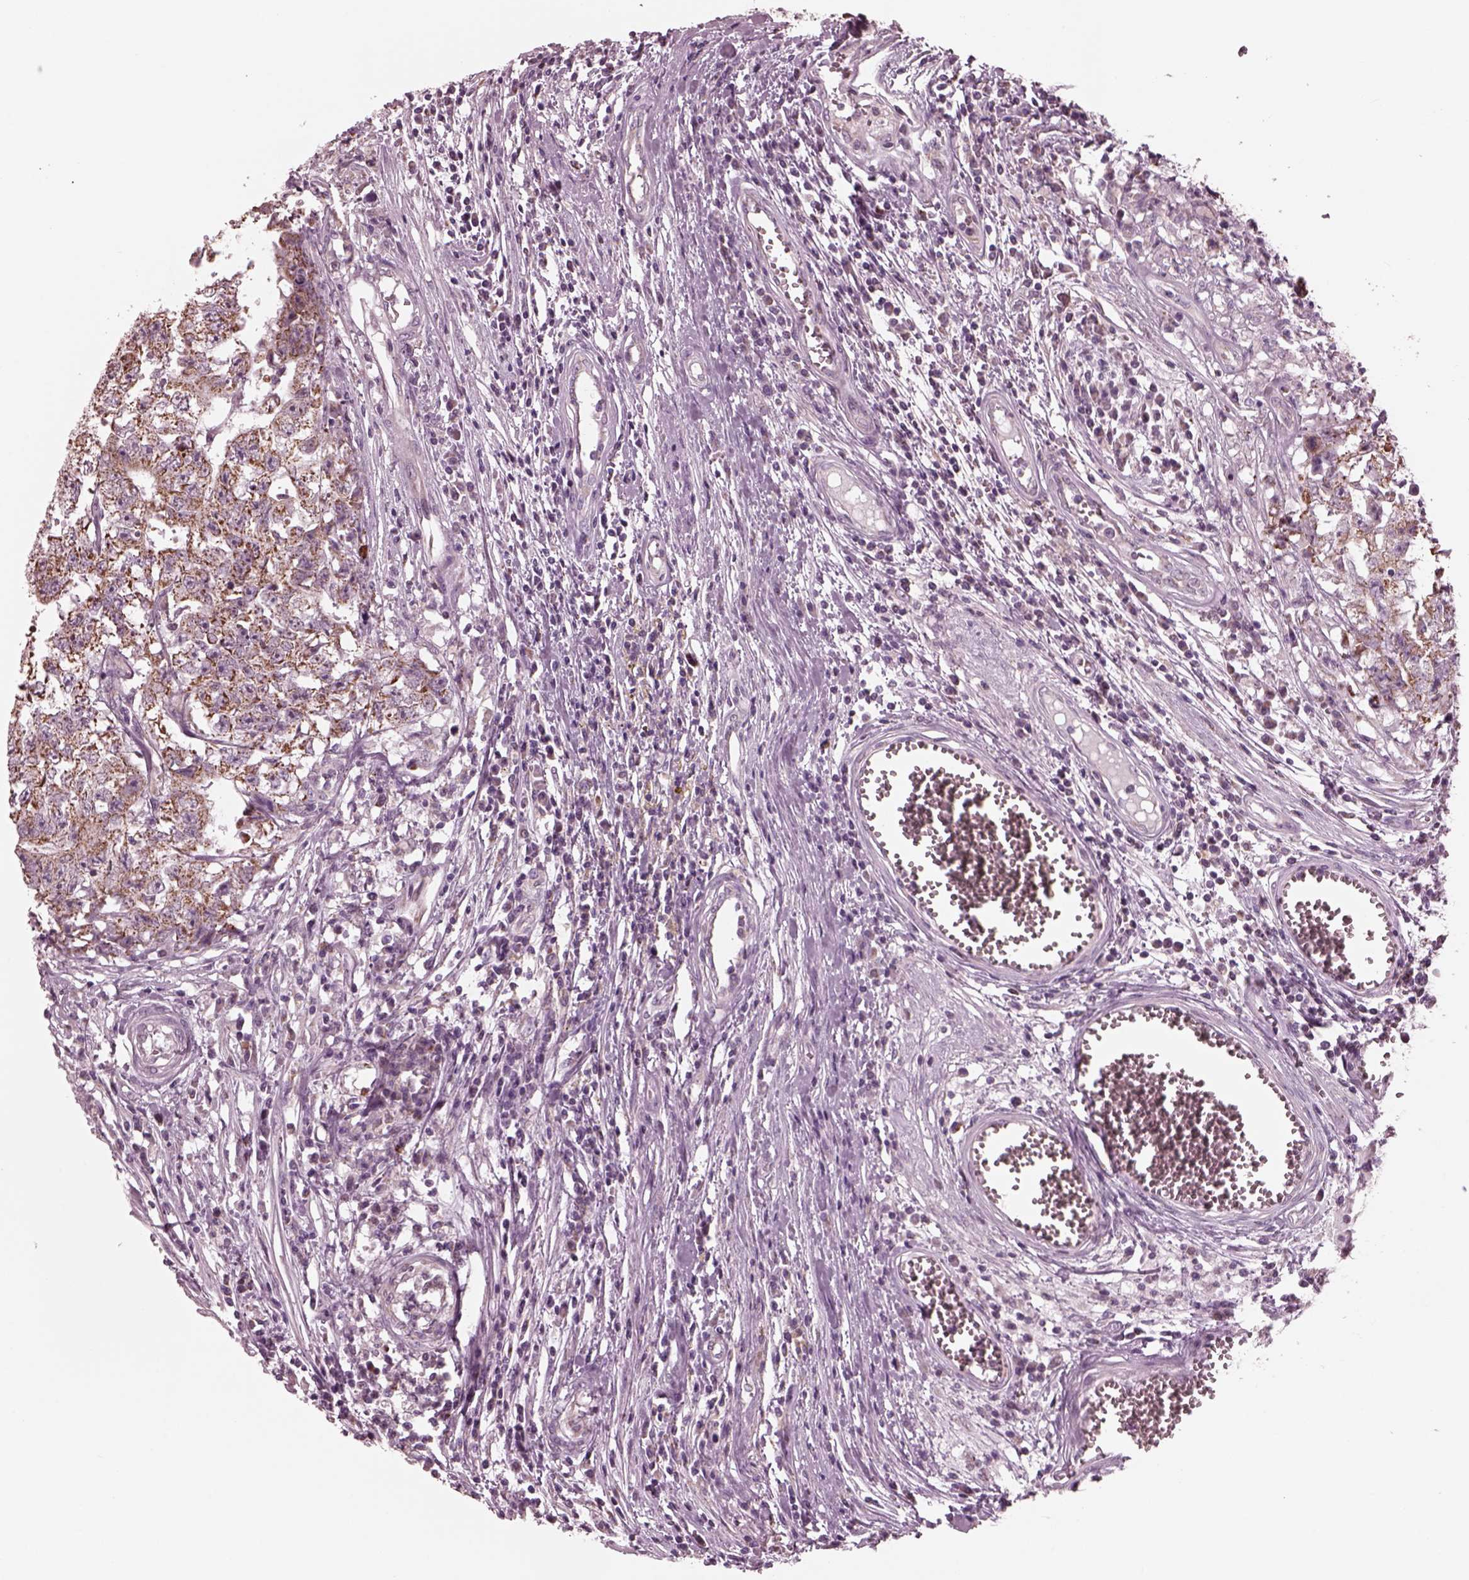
{"staining": {"intensity": "moderate", "quantity": ">75%", "location": "cytoplasmic/membranous"}, "tissue": "testis cancer", "cell_type": "Tumor cells", "image_type": "cancer", "snomed": [{"axis": "morphology", "description": "Carcinoma, Embryonal, NOS"}, {"axis": "topography", "description": "Testis"}], "caption": "Testis cancer (embryonal carcinoma) stained with immunohistochemistry reveals moderate cytoplasmic/membranous expression in about >75% of tumor cells. (DAB (3,3'-diaminobenzidine) IHC with brightfield microscopy, high magnification).", "gene": "CELSR3", "patient": {"sex": "male", "age": 36}}